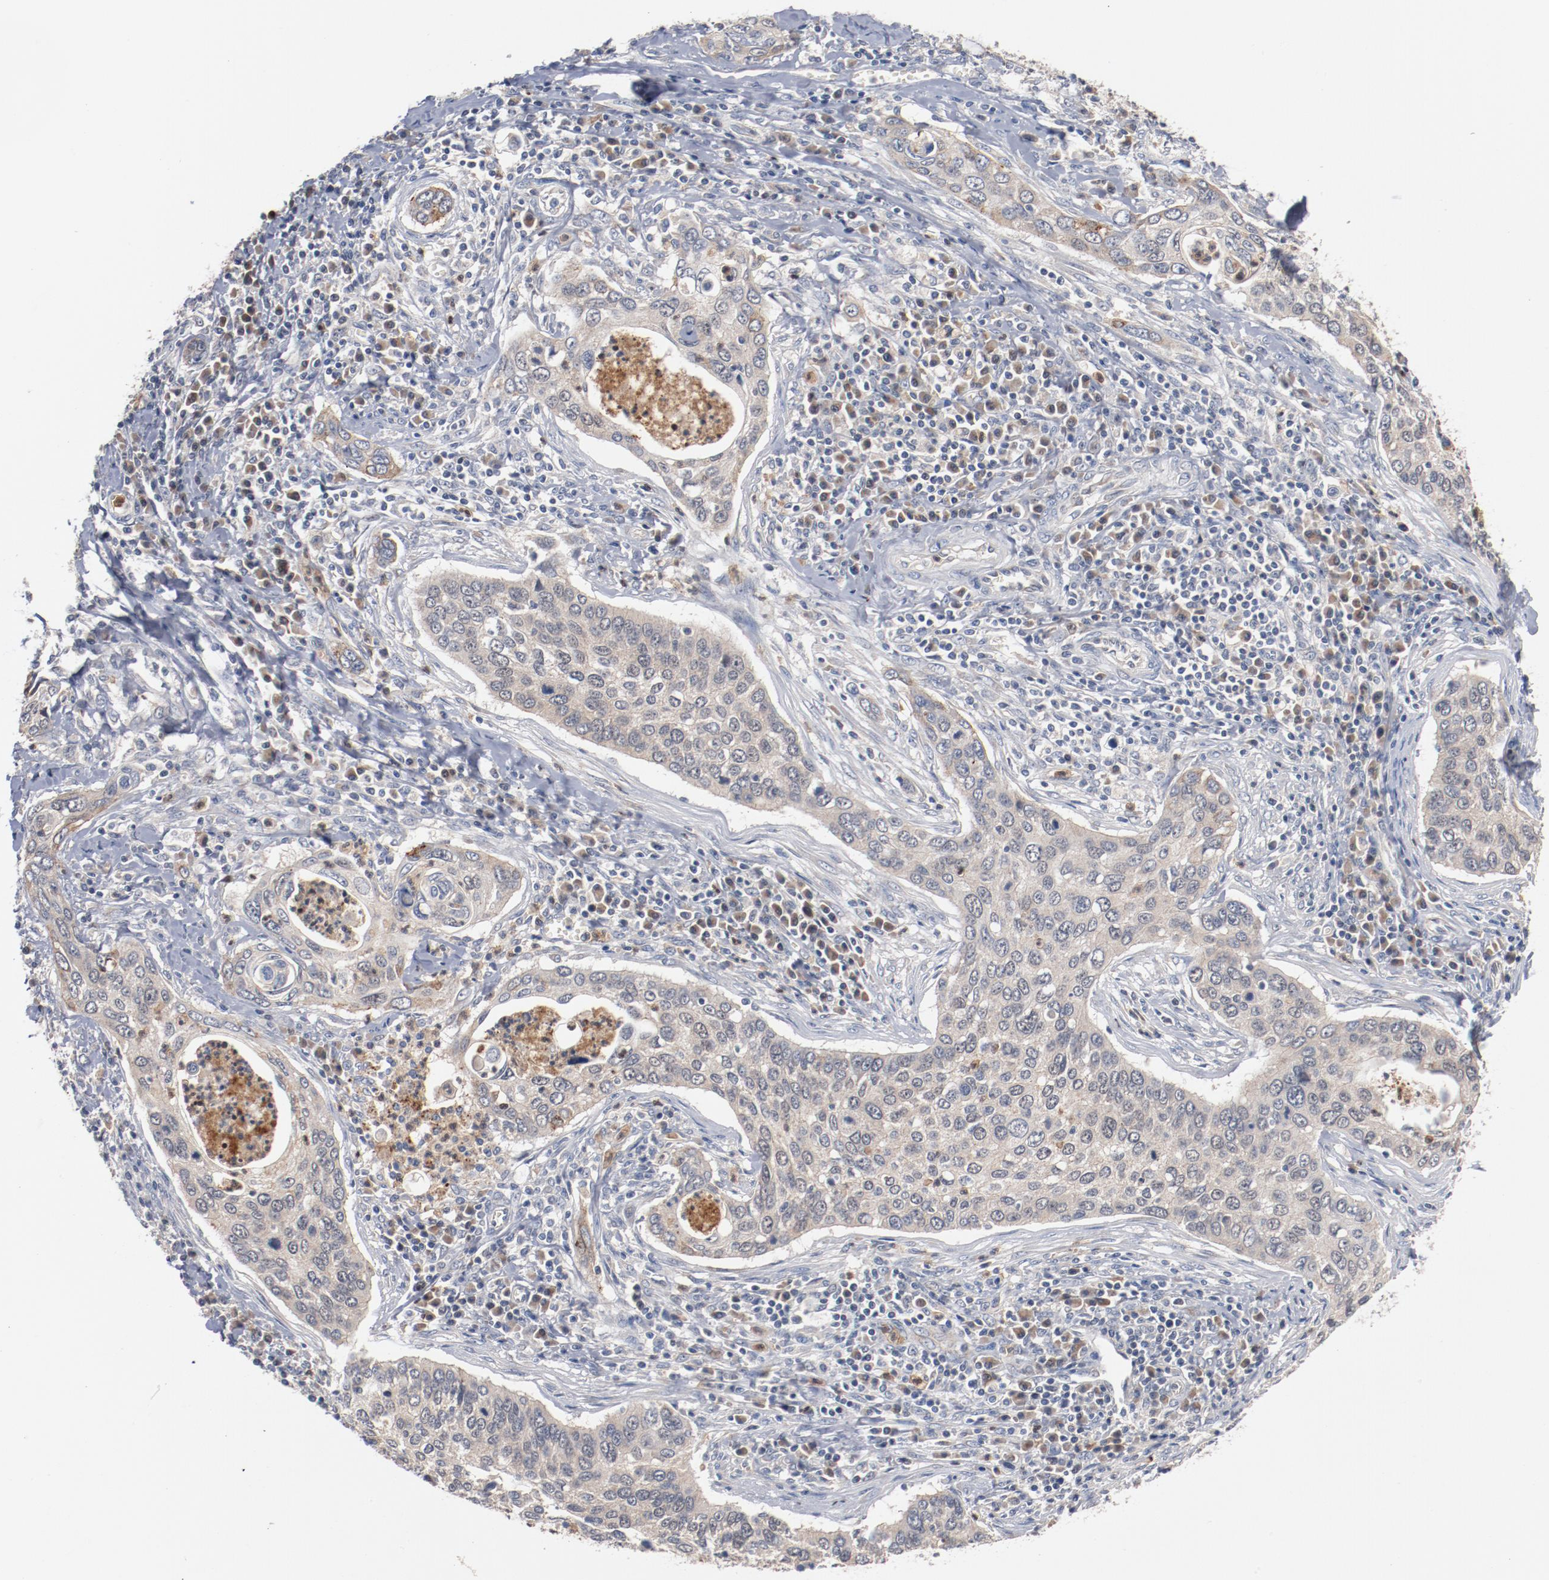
{"staining": {"intensity": "weak", "quantity": ">75%", "location": "cytoplasmic/membranous"}, "tissue": "cervical cancer", "cell_type": "Tumor cells", "image_type": "cancer", "snomed": [{"axis": "morphology", "description": "Squamous cell carcinoma, NOS"}, {"axis": "topography", "description": "Cervix"}], "caption": "Protein analysis of cervical cancer tissue displays weak cytoplasmic/membranous expression in about >75% of tumor cells. The protein of interest is shown in brown color, while the nuclei are stained blue.", "gene": "RNASE11", "patient": {"sex": "female", "age": 53}}